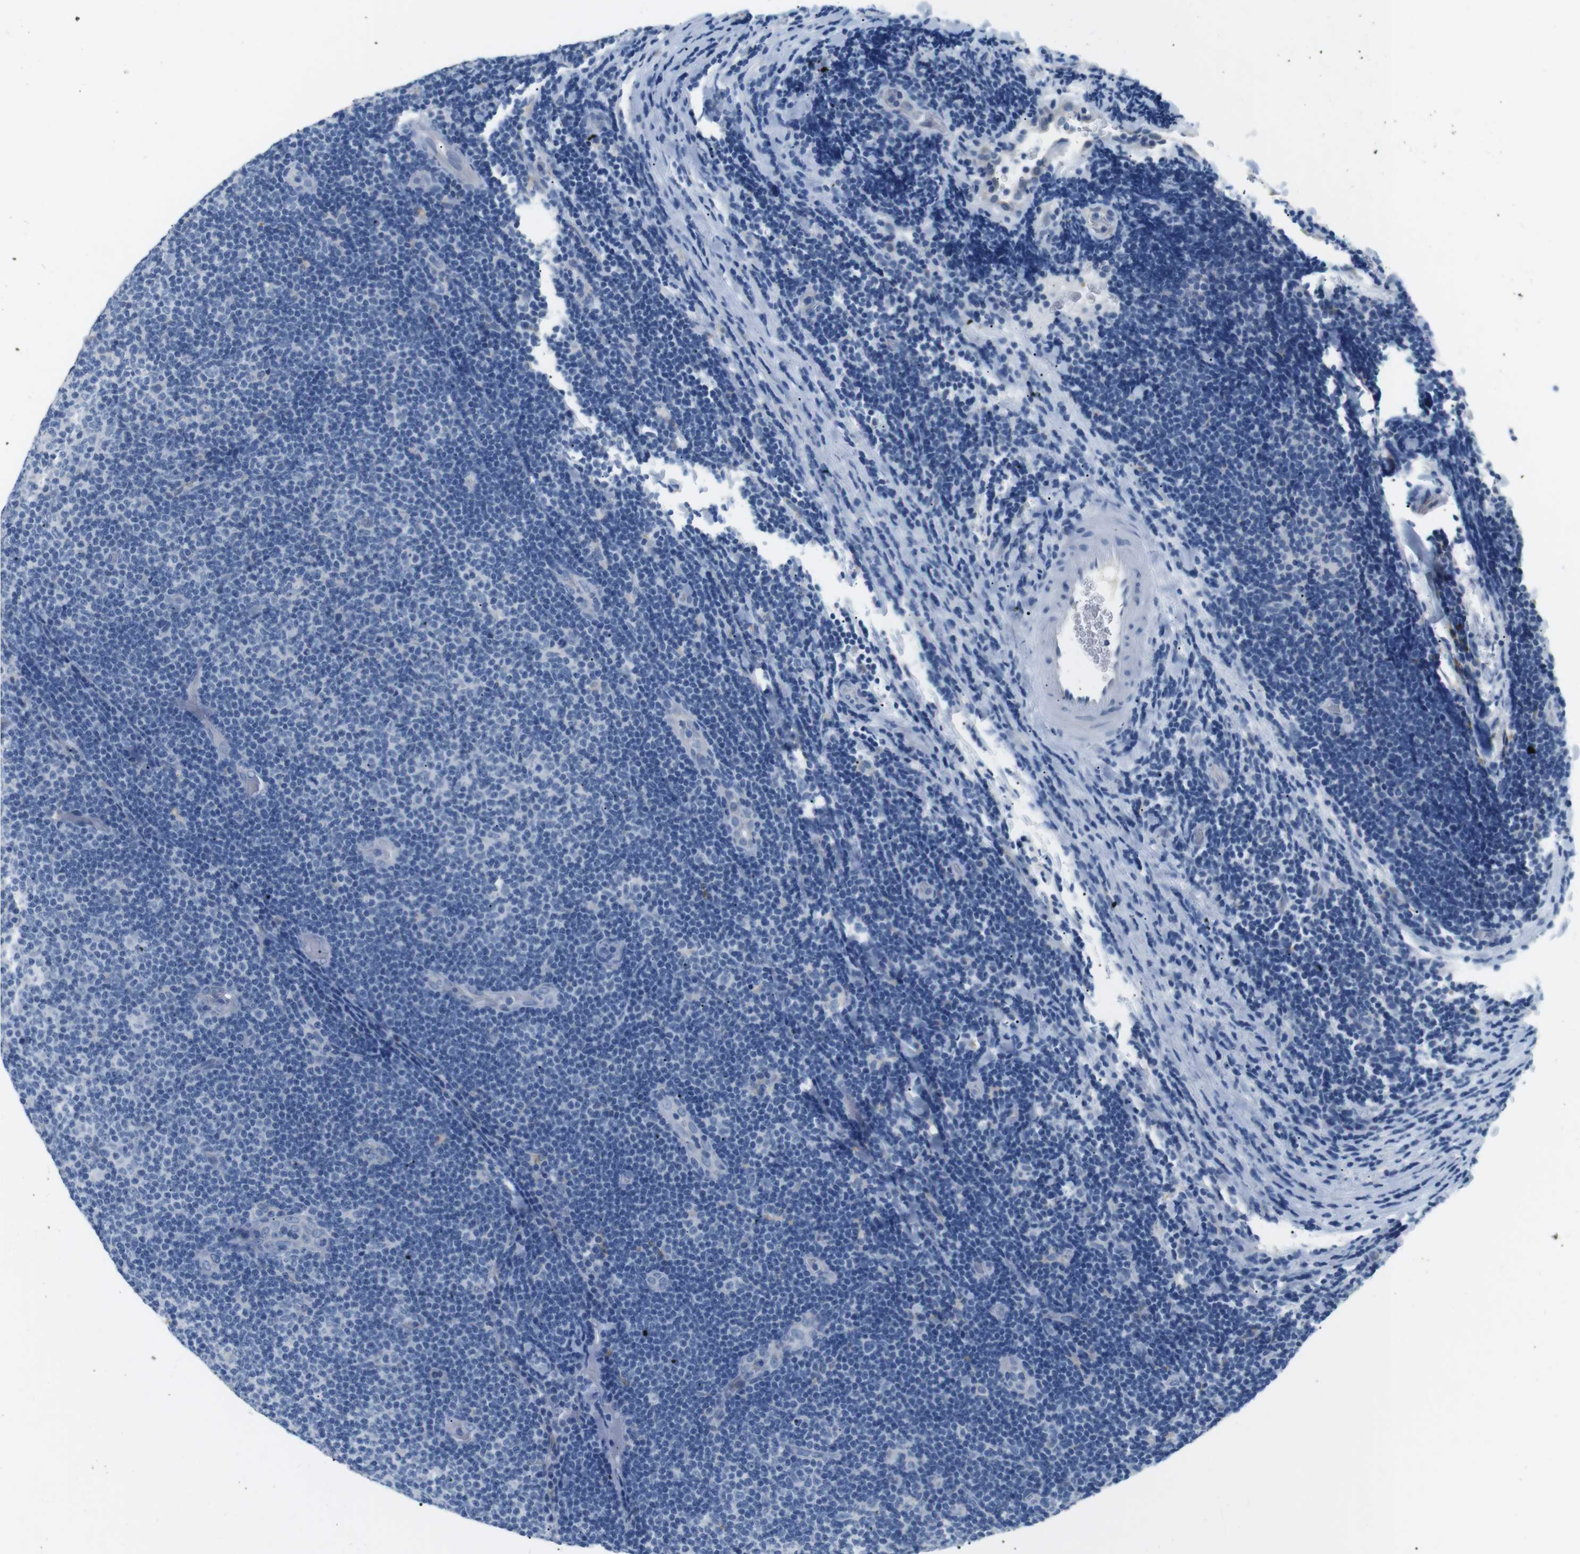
{"staining": {"intensity": "negative", "quantity": "none", "location": "none"}, "tissue": "lymphoma", "cell_type": "Tumor cells", "image_type": "cancer", "snomed": [{"axis": "morphology", "description": "Malignant lymphoma, non-Hodgkin's type, Low grade"}, {"axis": "topography", "description": "Lymph node"}], "caption": "The micrograph exhibits no staining of tumor cells in lymphoma.", "gene": "FCGRT", "patient": {"sex": "male", "age": 83}}